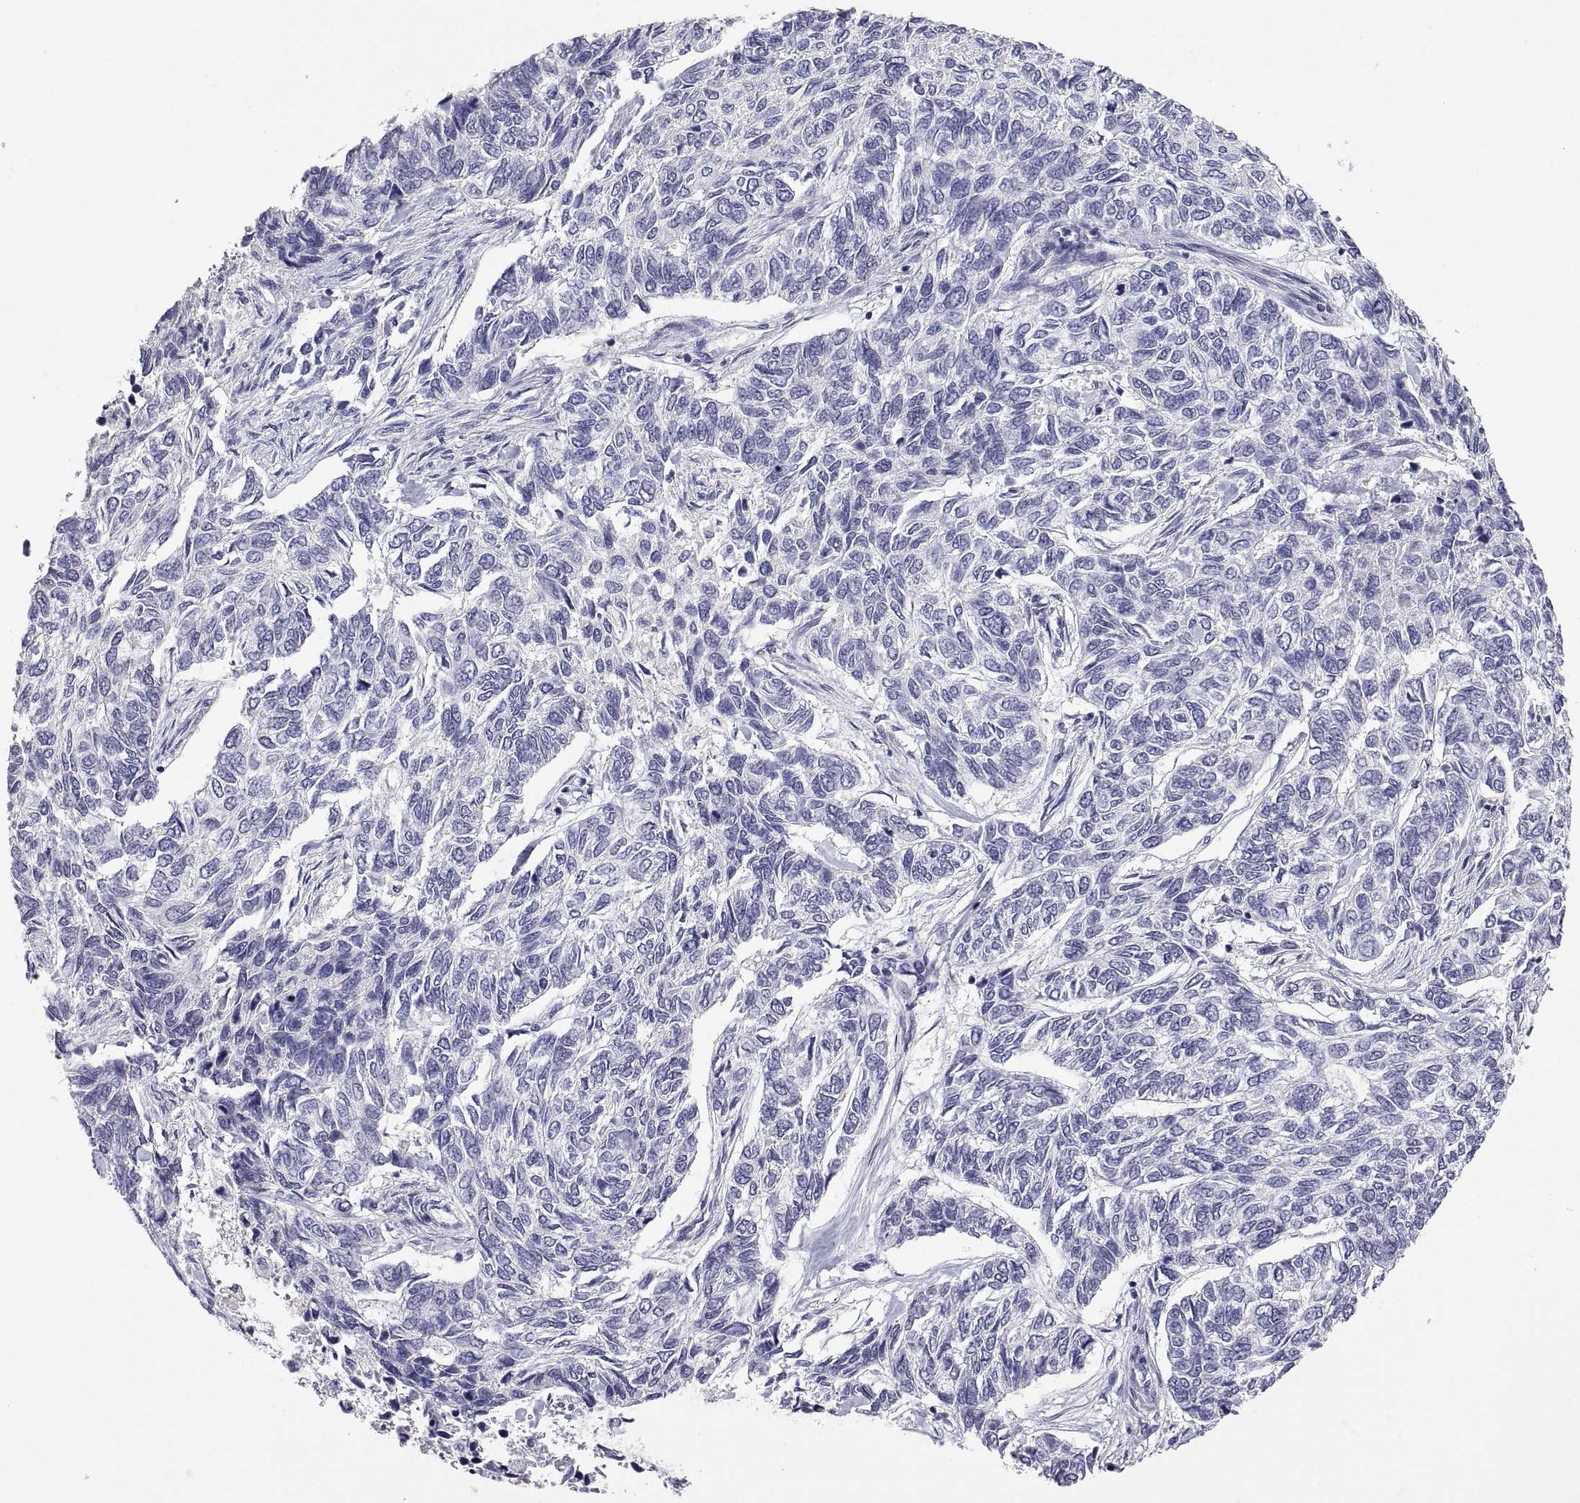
{"staining": {"intensity": "negative", "quantity": "none", "location": "none"}, "tissue": "skin cancer", "cell_type": "Tumor cells", "image_type": "cancer", "snomed": [{"axis": "morphology", "description": "Basal cell carcinoma"}, {"axis": "topography", "description": "Skin"}], "caption": "Skin cancer (basal cell carcinoma) was stained to show a protein in brown. There is no significant expression in tumor cells. (Brightfield microscopy of DAB (3,3'-diaminobenzidine) IHC at high magnification).", "gene": "MS4A1", "patient": {"sex": "female", "age": 65}}